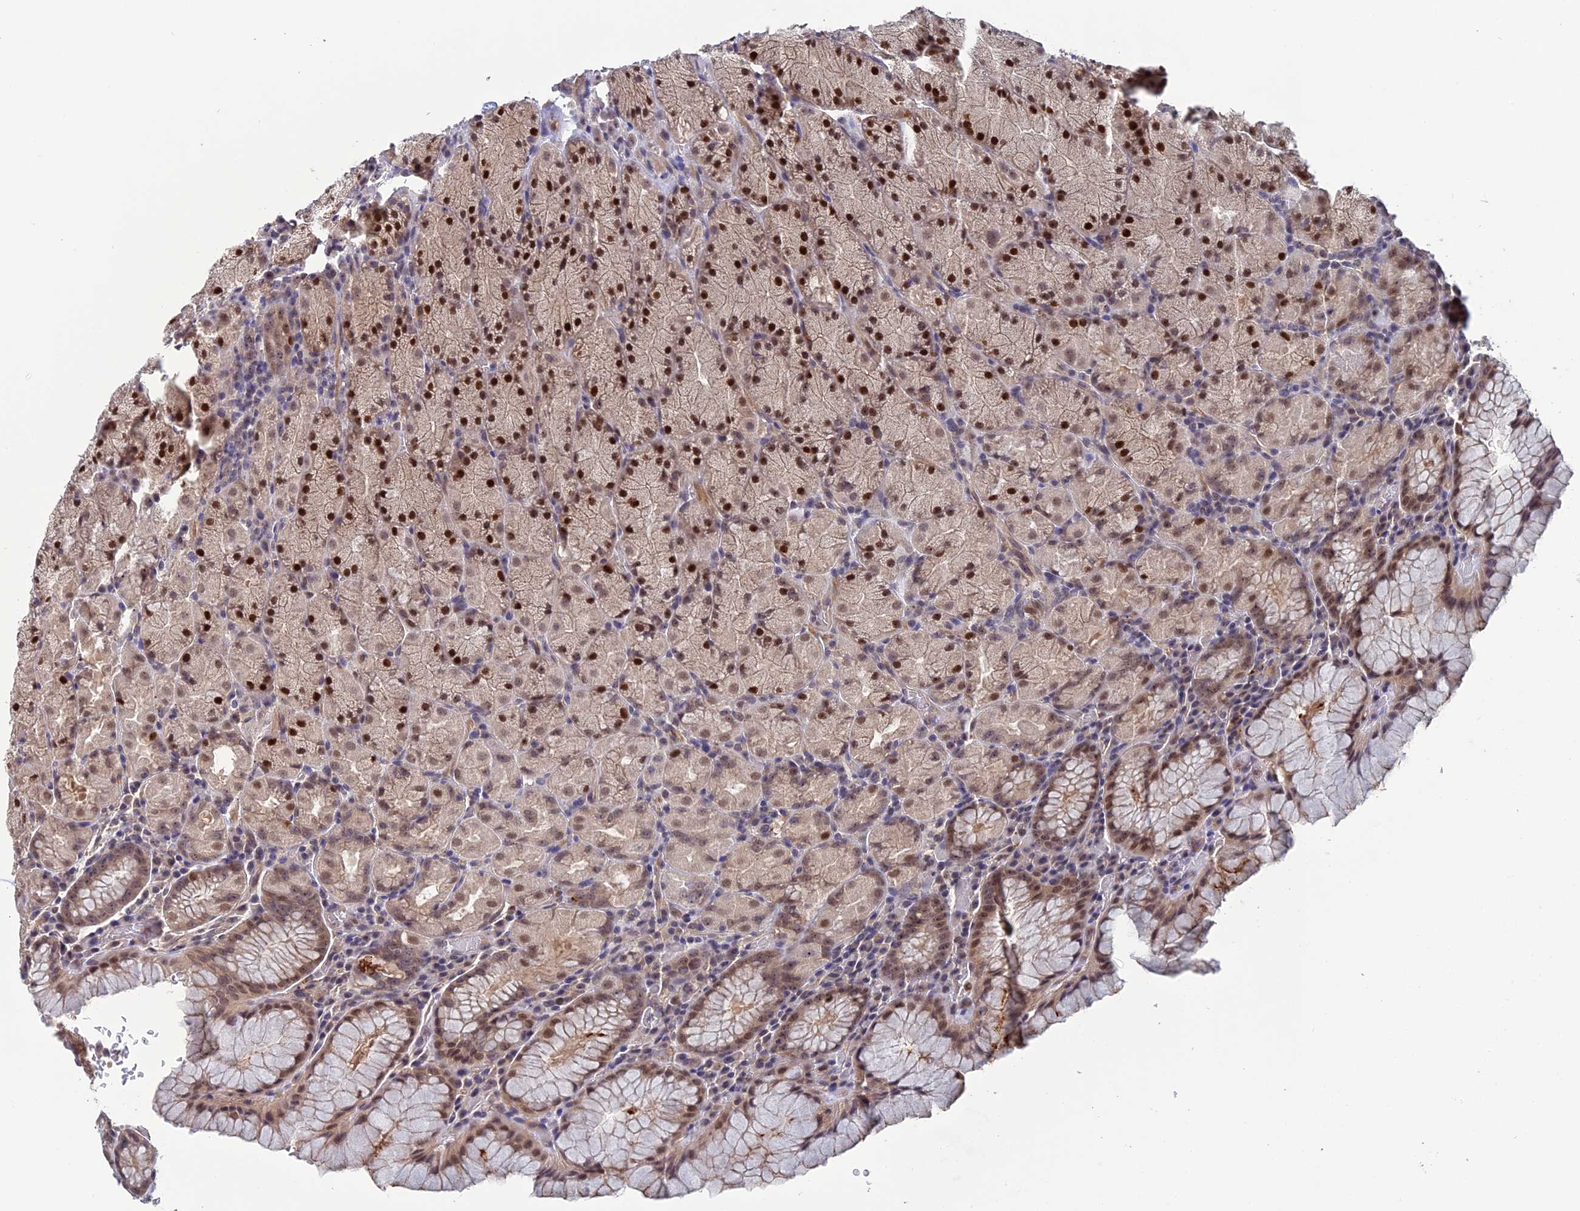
{"staining": {"intensity": "strong", "quantity": ">75%", "location": "nuclear"}, "tissue": "stomach", "cell_type": "Glandular cells", "image_type": "normal", "snomed": [{"axis": "morphology", "description": "Normal tissue, NOS"}, {"axis": "topography", "description": "Stomach, upper"}, {"axis": "topography", "description": "Stomach, lower"}], "caption": "Immunohistochemistry (IHC) staining of benign stomach, which displays high levels of strong nuclear staining in about >75% of glandular cells indicating strong nuclear protein staining. The staining was performed using DAB (3,3'-diaminobenzidine) (brown) for protein detection and nuclei were counterstained in hematoxylin (blue).", "gene": "FAM98C", "patient": {"sex": "male", "age": 80}}